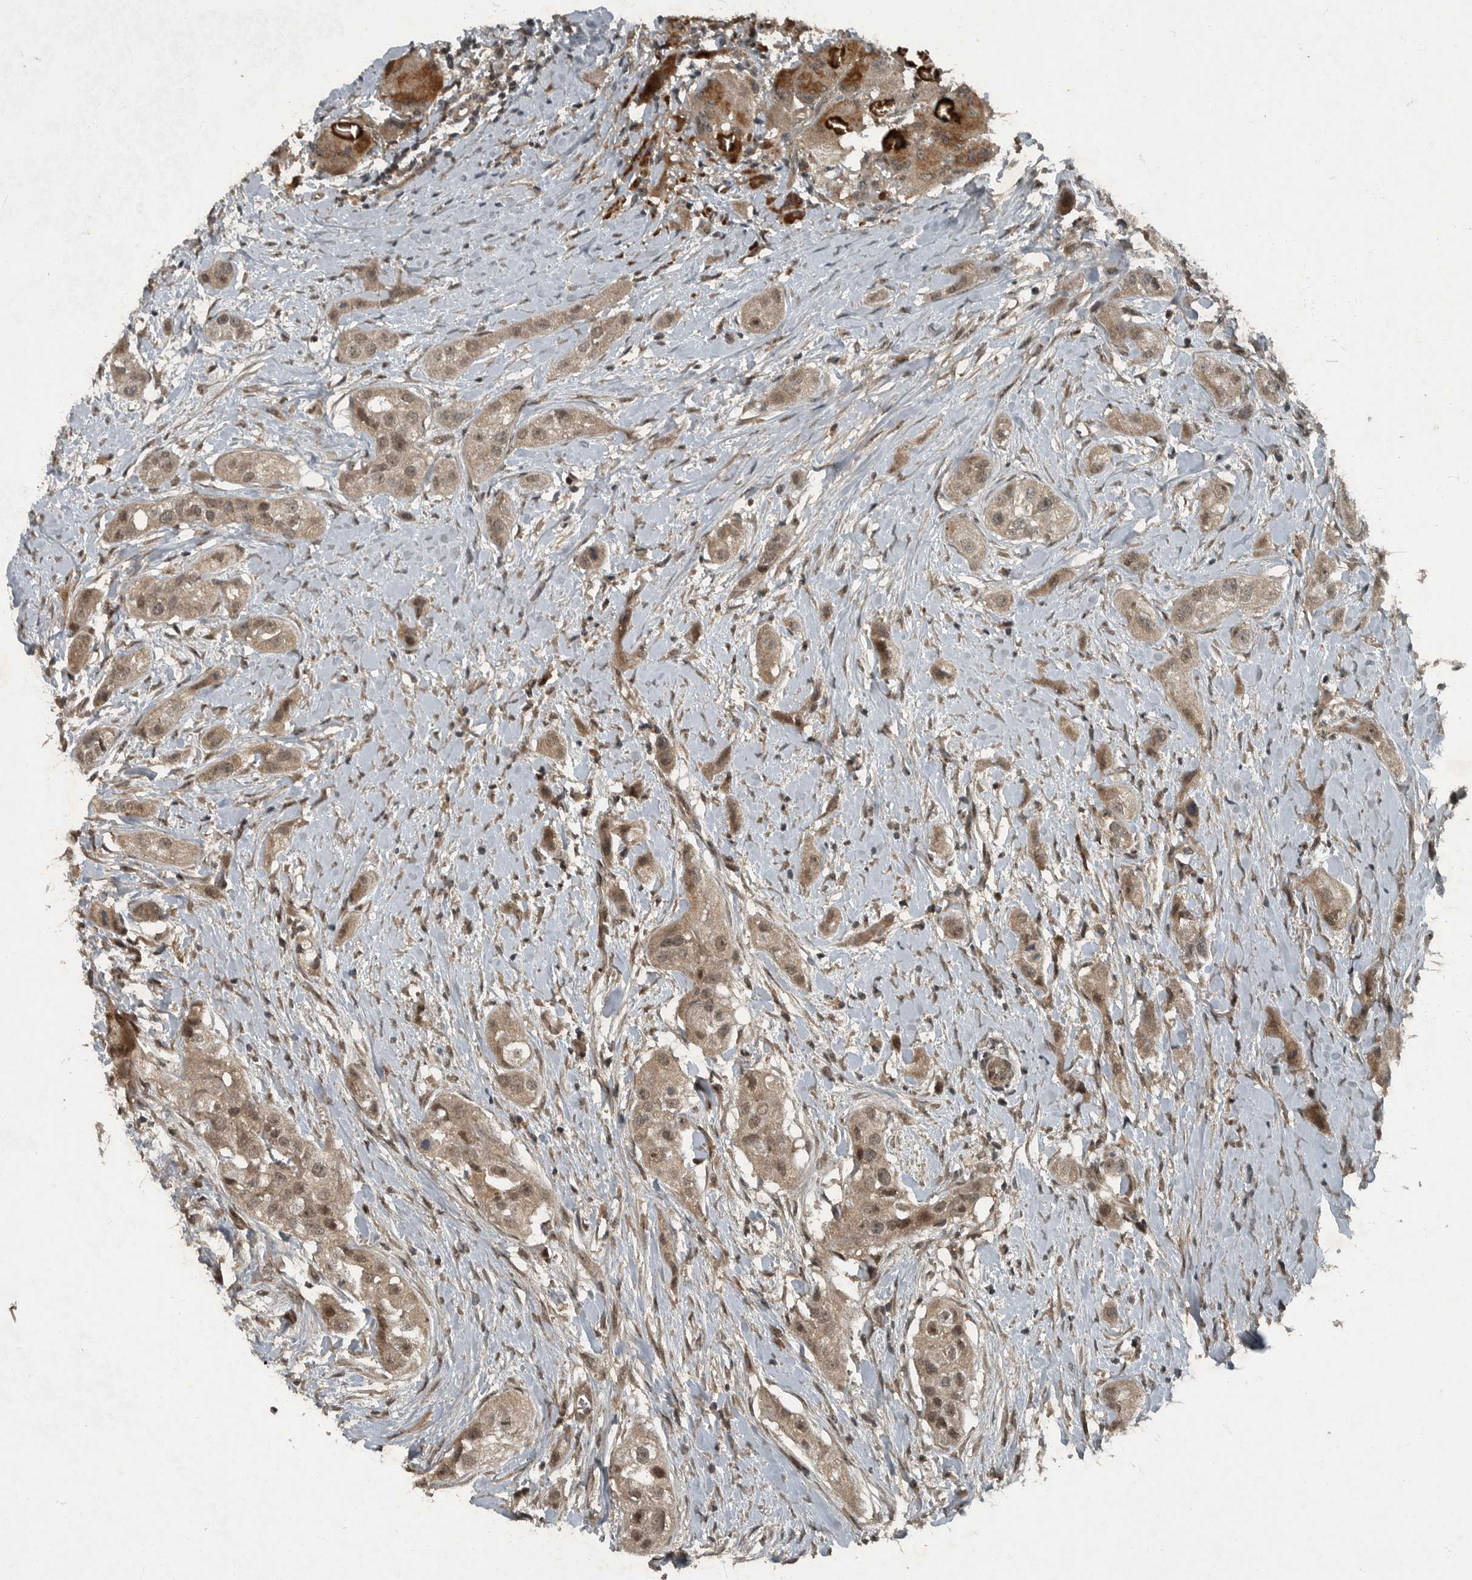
{"staining": {"intensity": "weak", "quantity": ">75%", "location": "cytoplasmic/membranous,nuclear"}, "tissue": "head and neck cancer", "cell_type": "Tumor cells", "image_type": "cancer", "snomed": [{"axis": "morphology", "description": "Normal tissue, NOS"}, {"axis": "morphology", "description": "Squamous cell carcinoma, NOS"}, {"axis": "topography", "description": "Skeletal muscle"}, {"axis": "topography", "description": "Head-Neck"}], "caption": "Tumor cells show low levels of weak cytoplasmic/membranous and nuclear staining in approximately >75% of cells in human head and neck squamous cell carcinoma.", "gene": "FOXO1", "patient": {"sex": "male", "age": 51}}